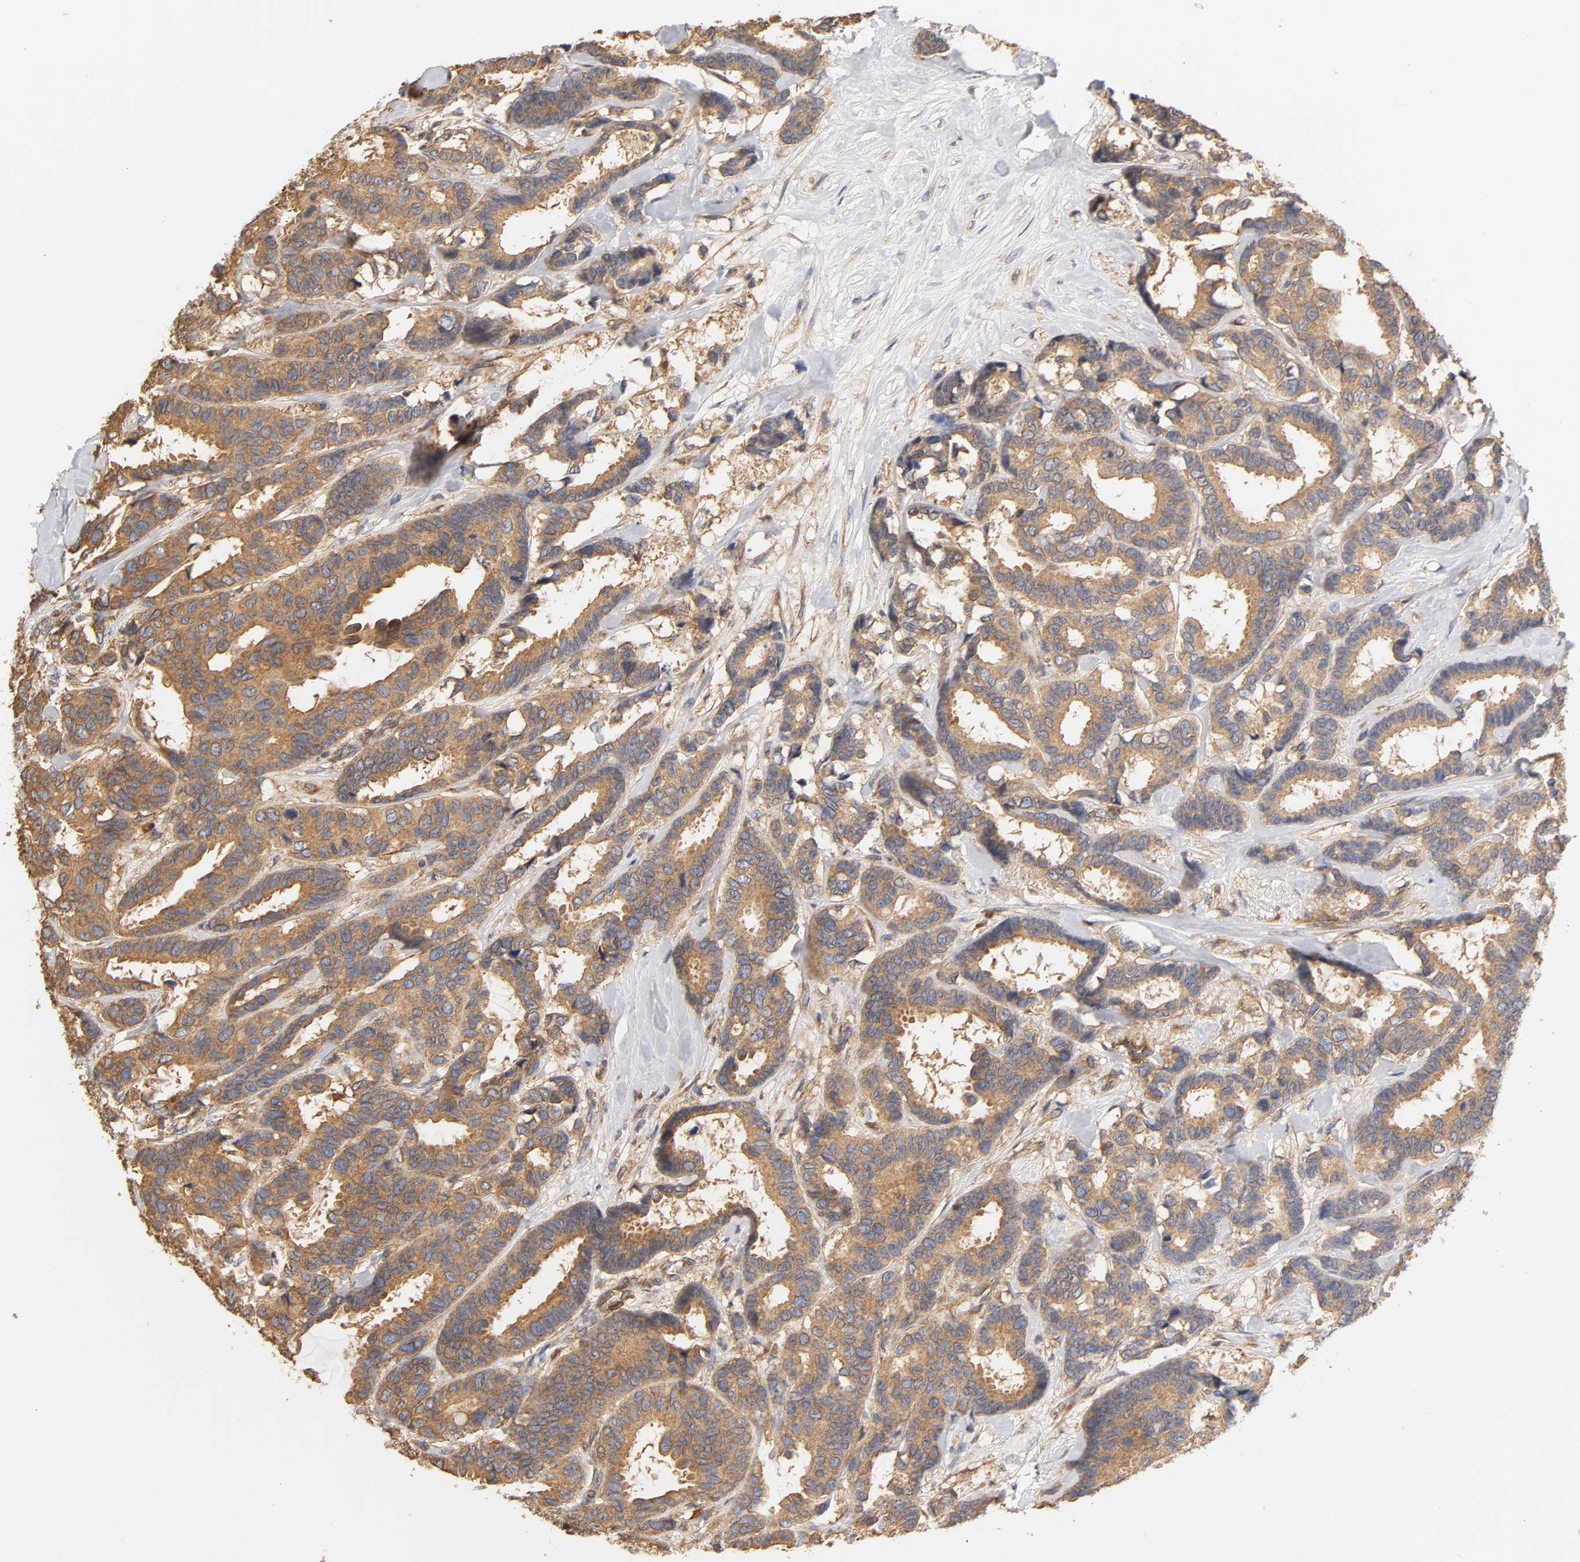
{"staining": {"intensity": "moderate", "quantity": ">75%", "location": "cytoplasmic/membranous"}, "tissue": "breast cancer", "cell_type": "Tumor cells", "image_type": "cancer", "snomed": [{"axis": "morphology", "description": "Duct carcinoma"}, {"axis": "topography", "description": "Breast"}], "caption": "Tumor cells show moderate cytoplasmic/membranous expression in approximately >75% of cells in breast cancer.", "gene": "POR", "patient": {"sex": "female", "age": 87}}